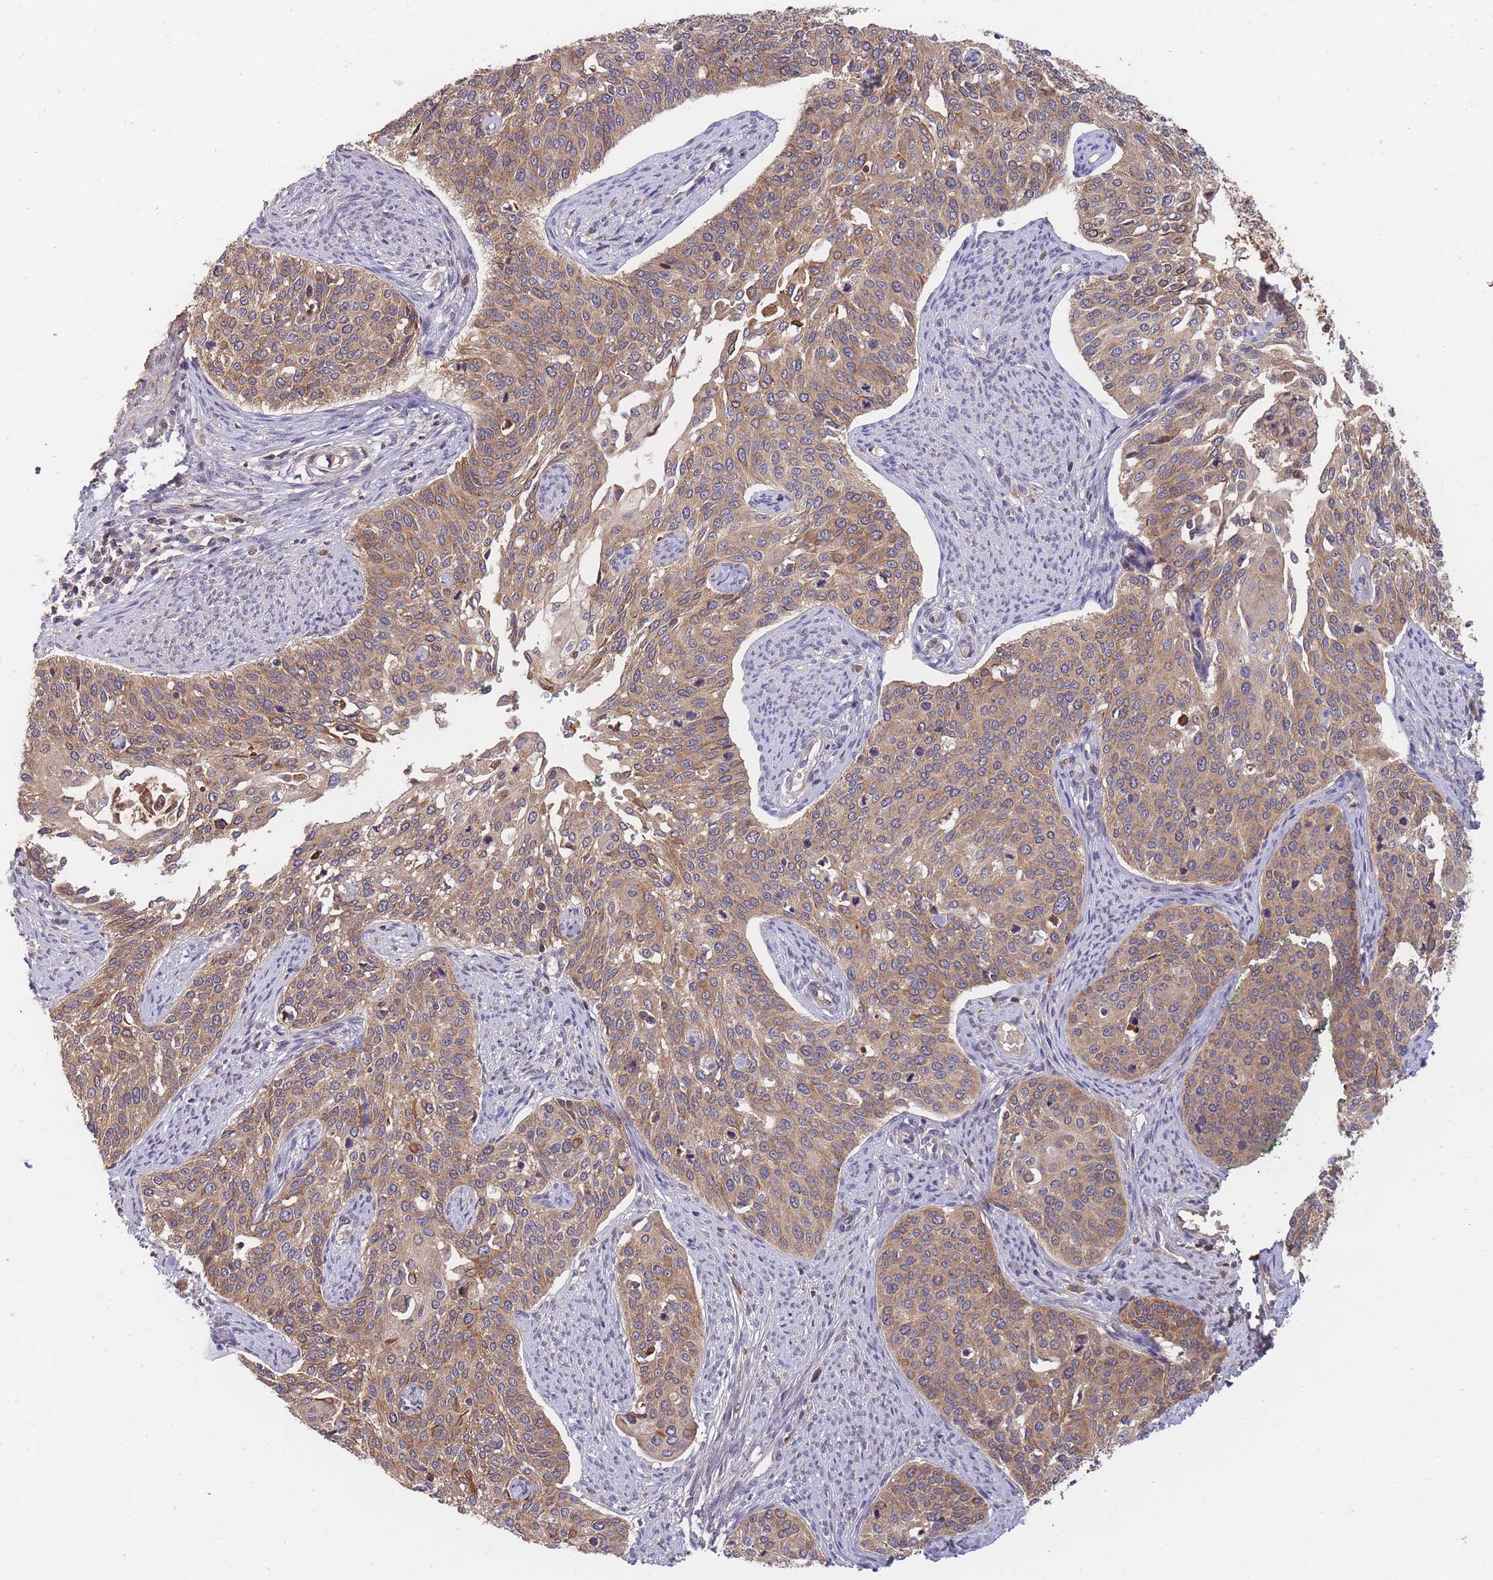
{"staining": {"intensity": "moderate", "quantity": ">75%", "location": "cytoplasmic/membranous"}, "tissue": "cervical cancer", "cell_type": "Tumor cells", "image_type": "cancer", "snomed": [{"axis": "morphology", "description": "Squamous cell carcinoma, NOS"}, {"axis": "topography", "description": "Cervix"}], "caption": "A brown stain labels moderate cytoplasmic/membranous expression of a protein in human cervical squamous cell carcinoma tumor cells. The protein of interest is shown in brown color, while the nuclei are stained blue.", "gene": "RALGDS", "patient": {"sex": "female", "age": 44}}